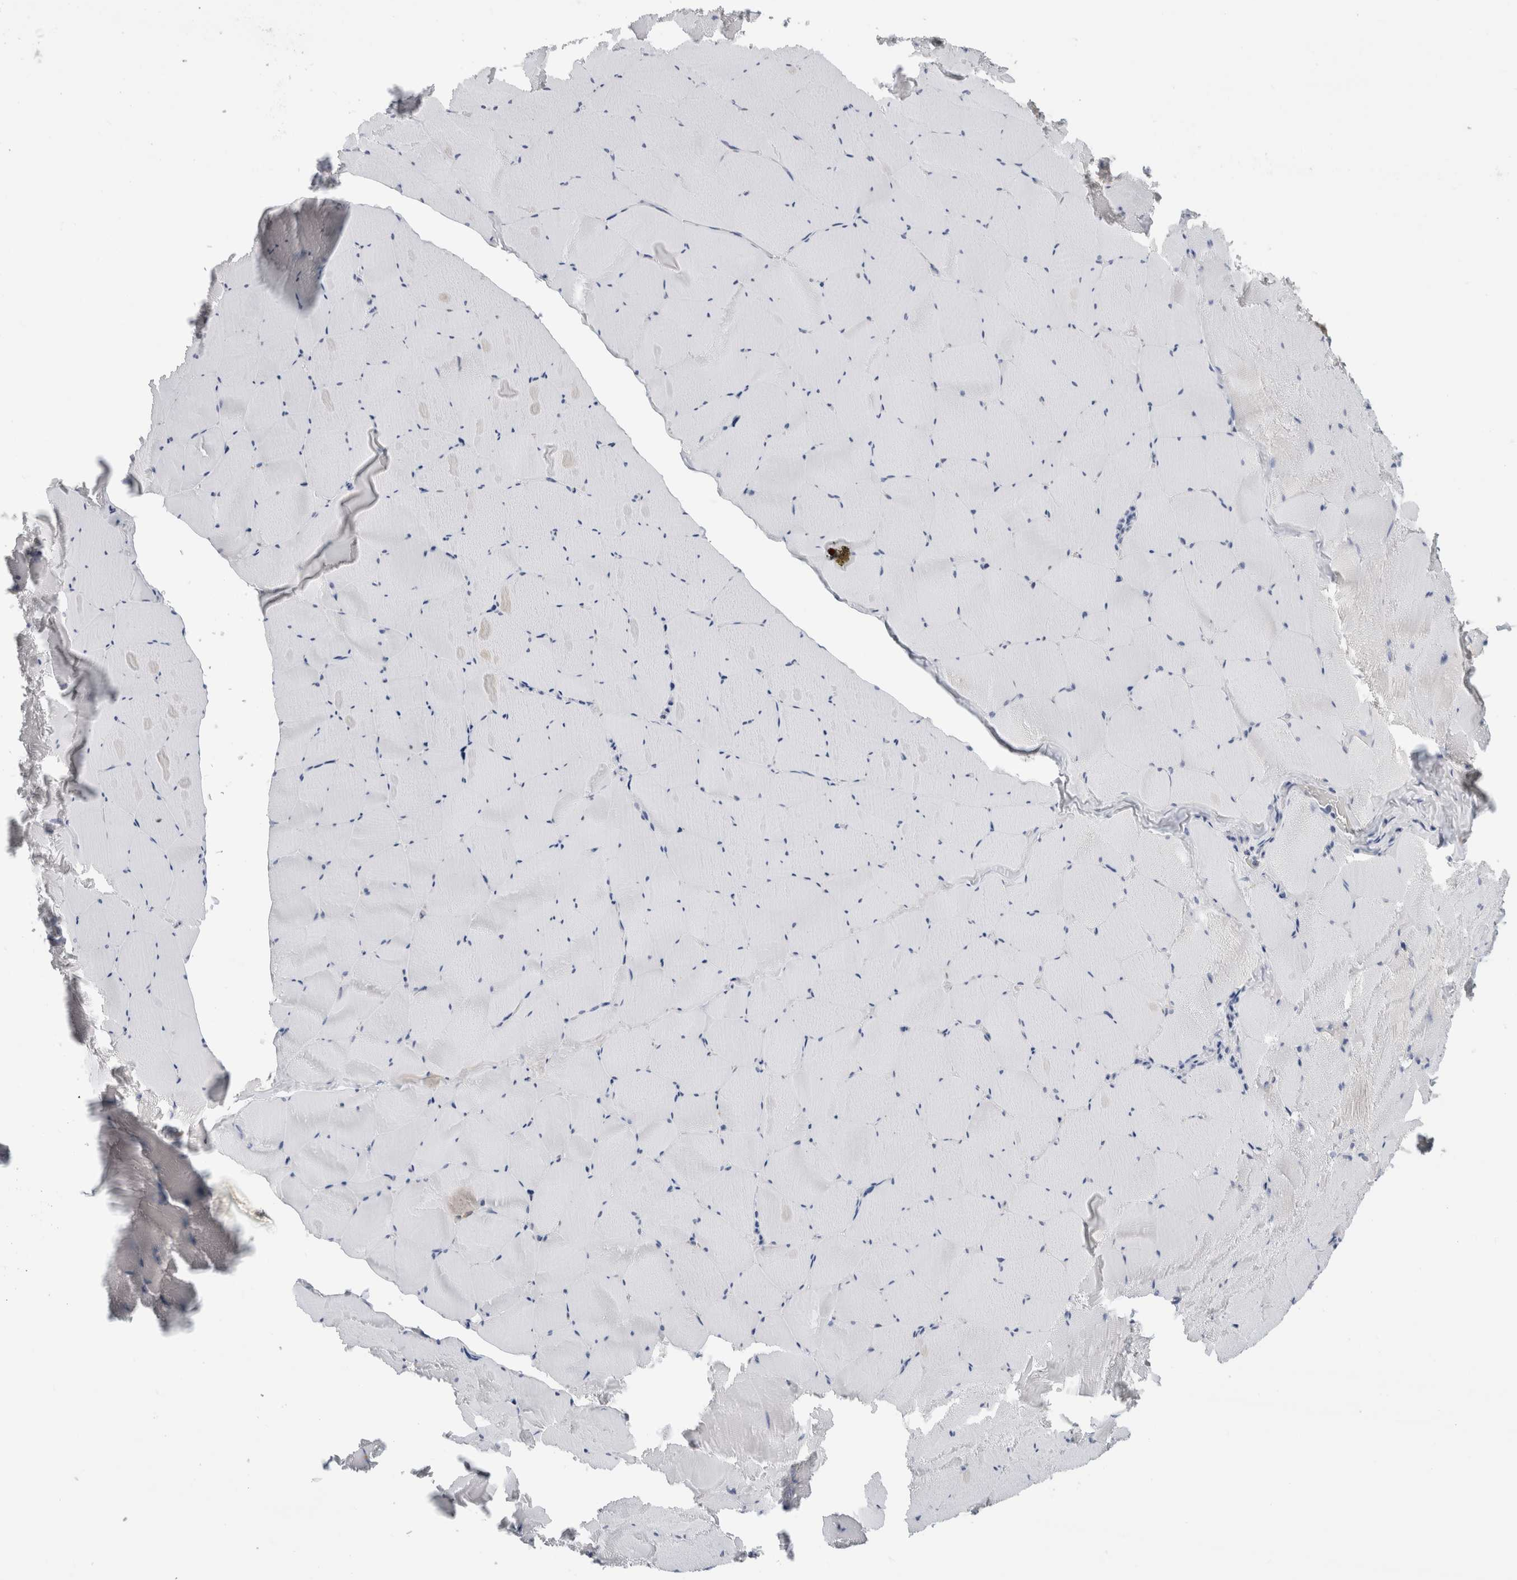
{"staining": {"intensity": "negative", "quantity": "none", "location": "none"}, "tissue": "skeletal muscle", "cell_type": "Myocytes", "image_type": "normal", "snomed": [{"axis": "morphology", "description": "Normal tissue, NOS"}, {"axis": "topography", "description": "Skeletal muscle"}], "caption": "There is no significant staining in myocytes of skeletal muscle. (DAB (3,3'-diaminobenzidine) immunohistochemistry with hematoxylin counter stain).", "gene": "SCGB1A1", "patient": {"sex": "male", "age": 62}}